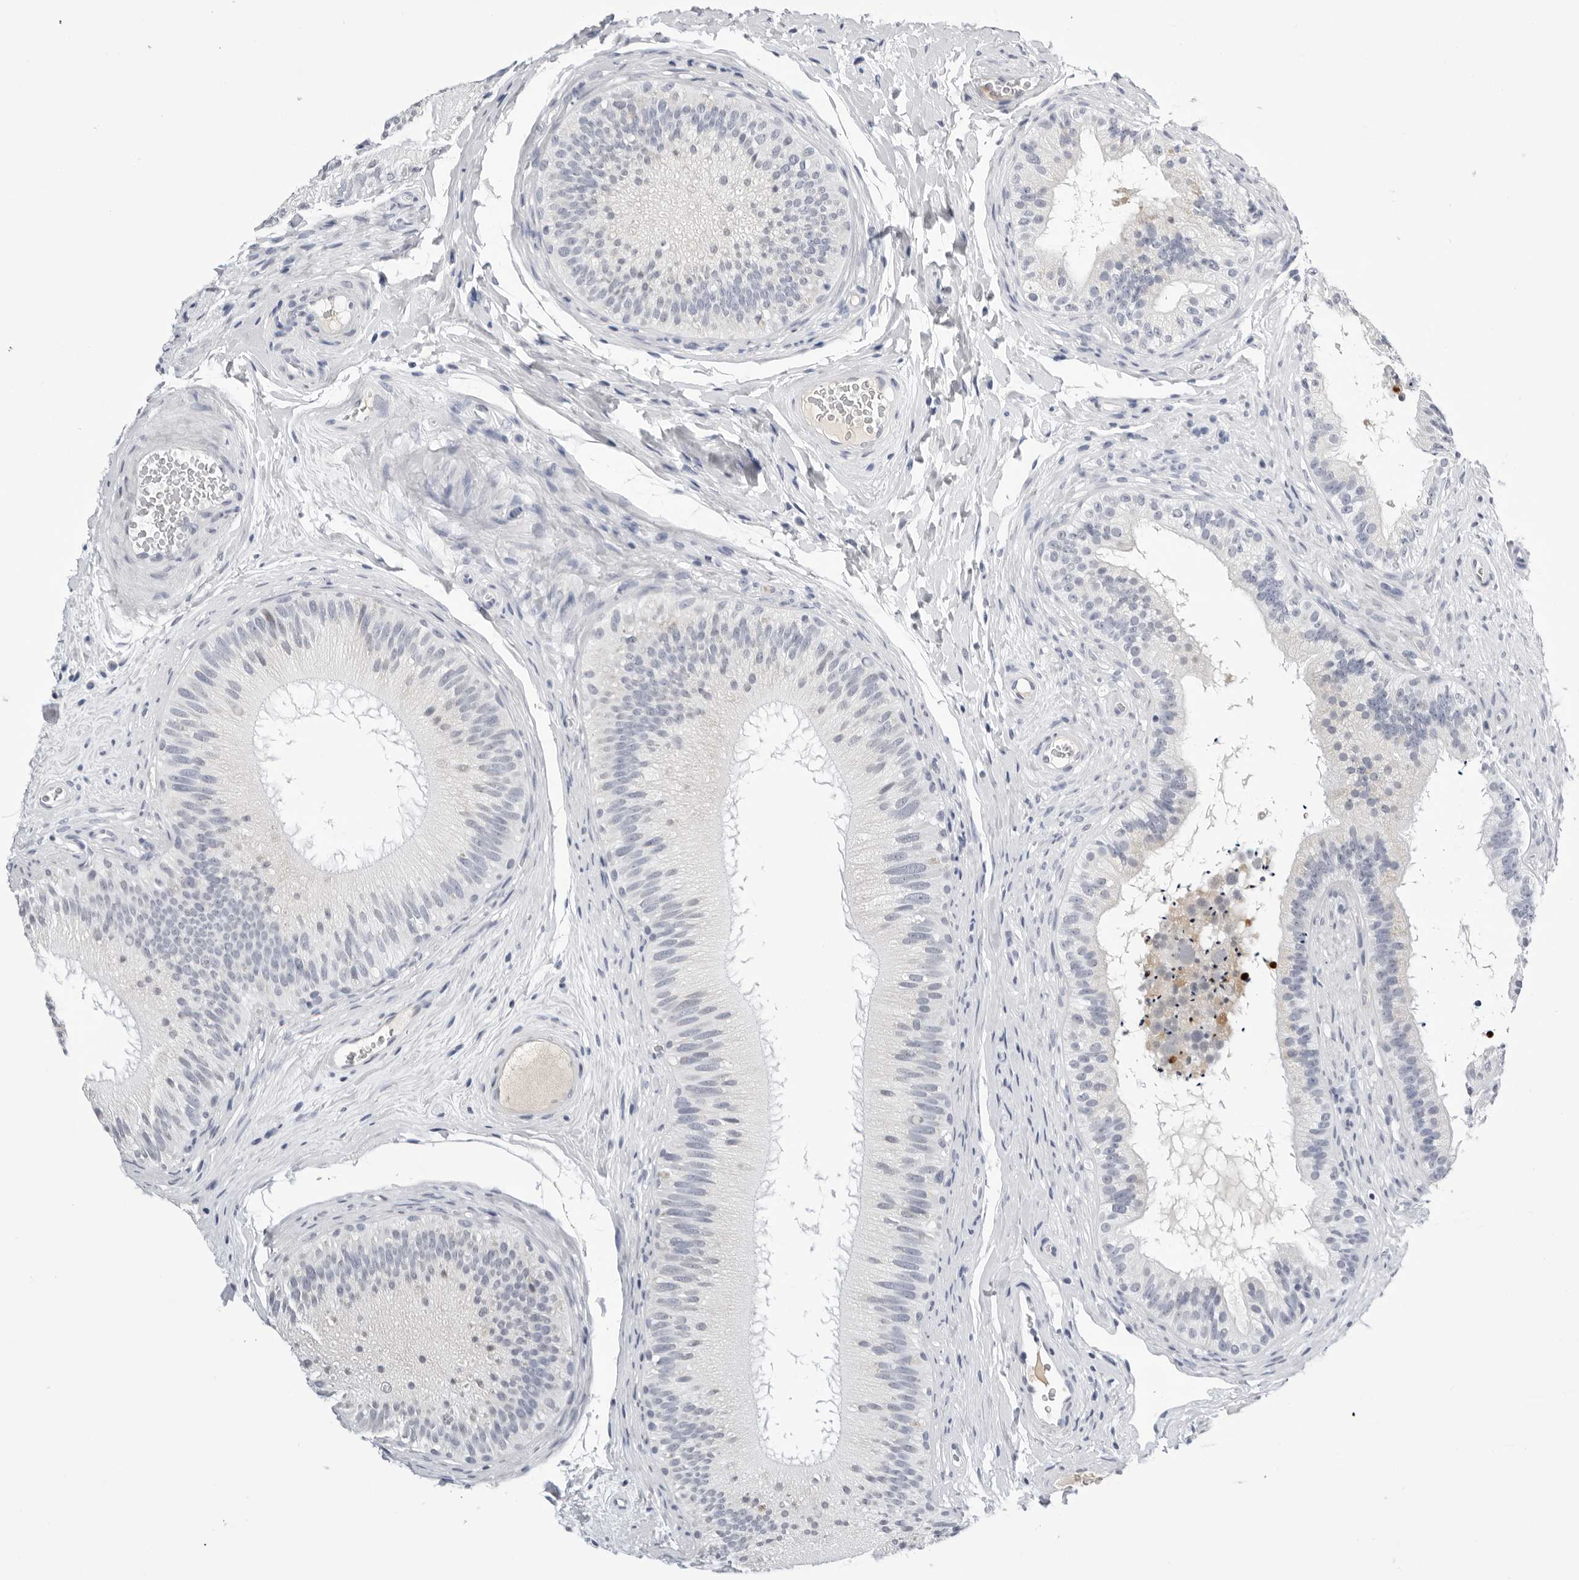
{"staining": {"intensity": "moderate", "quantity": "<25%", "location": "cytoplasmic/membranous"}, "tissue": "epididymis", "cell_type": "Glandular cells", "image_type": "normal", "snomed": [{"axis": "morphology", "description": "Normal tissue, NOS"}, {"axis": "topography", "description": "Epididymis"}], "caption": "Moderate cytoplasmic/membranous protein positivity is seen in about <25% of glandular cells in epididymis. Nuclei are stained in blue.", "gene": "ZNF502", "patient": {"sex": "male", "age": 45}}